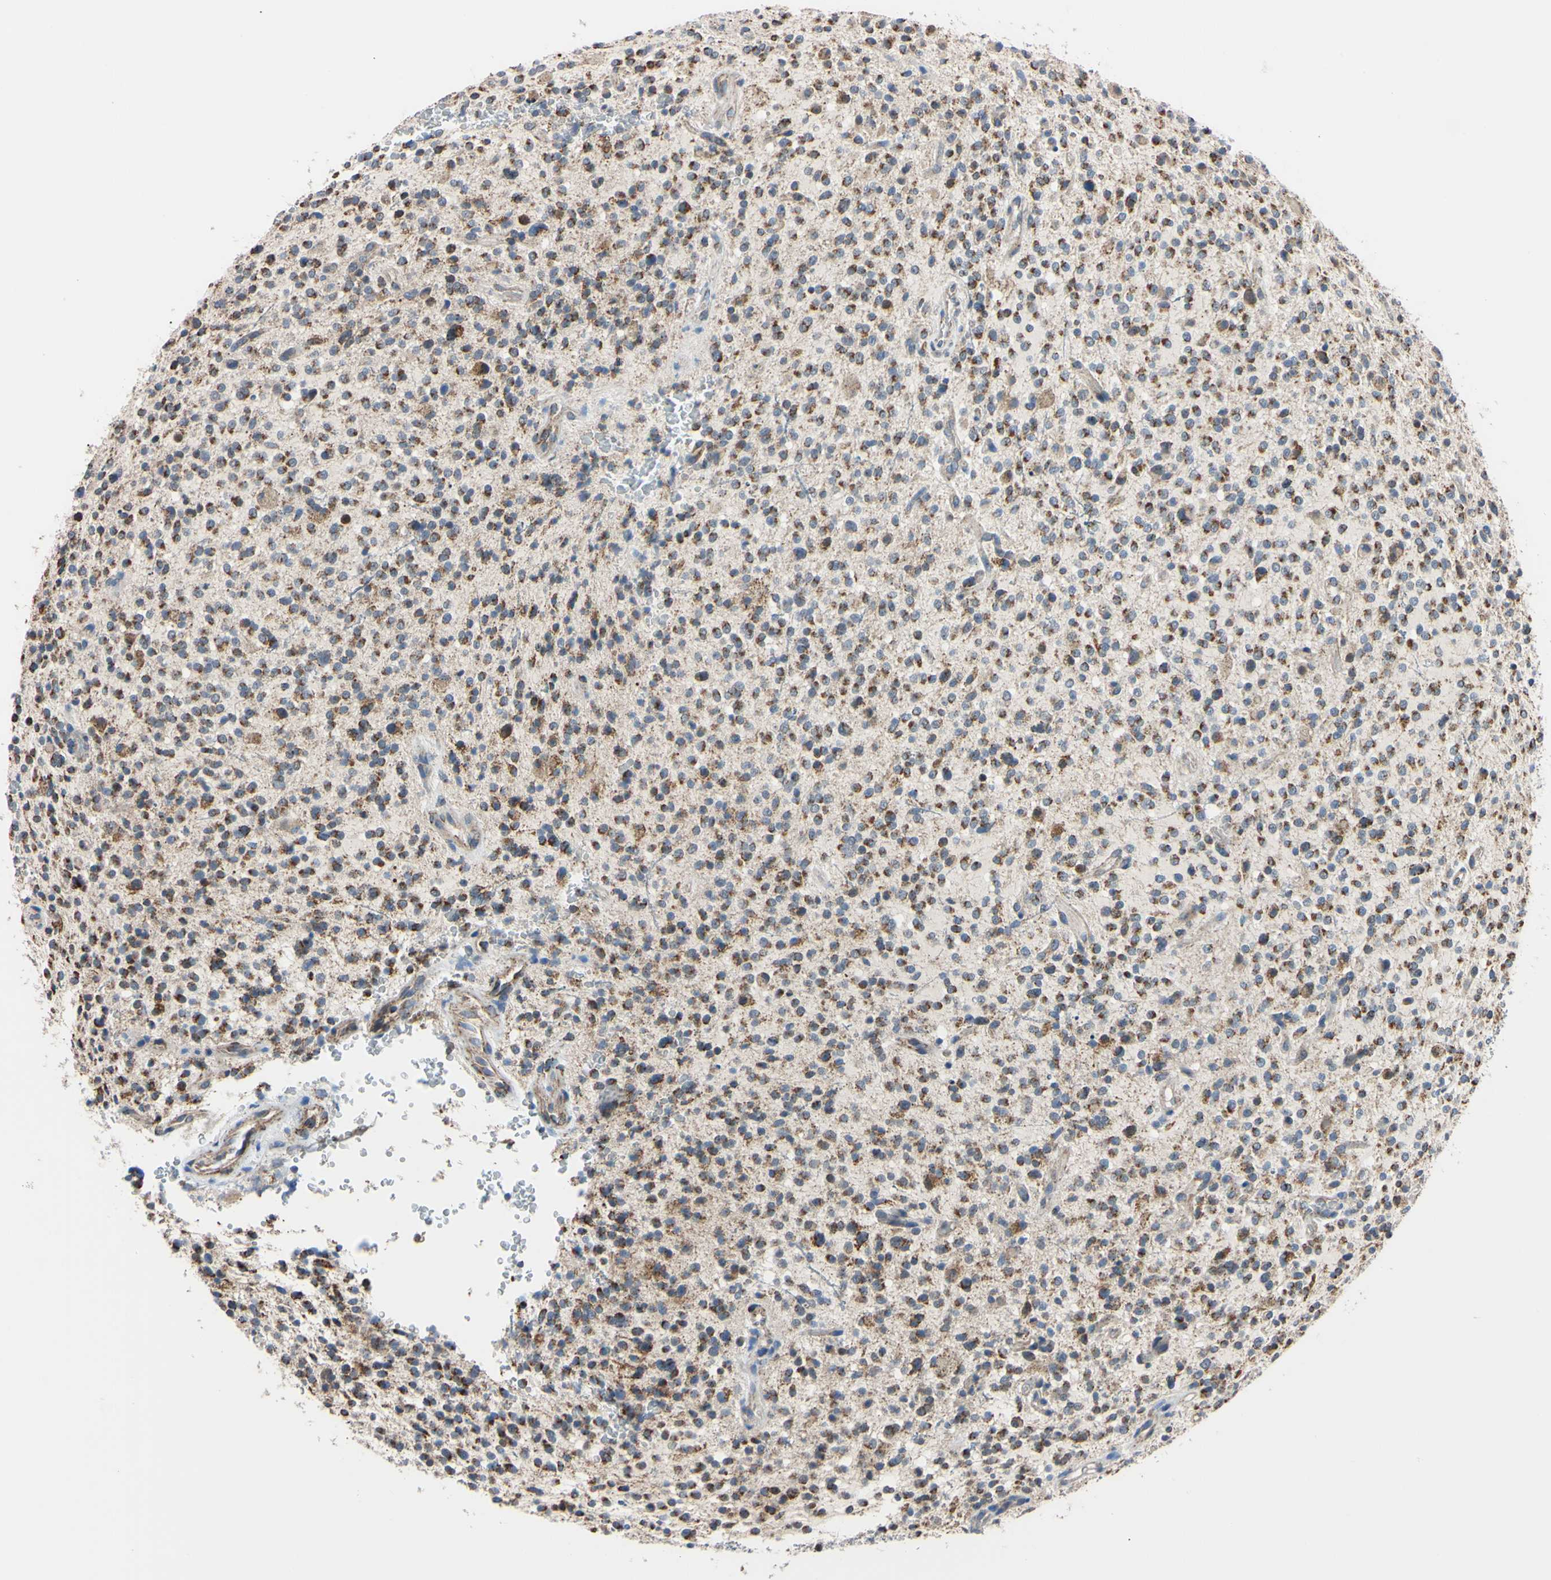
{"staining": {"intensity": "strong", "quantity": "25%-75%", "location": "cytoplasmic/membranous"}, "tissue": "glioma", "cell_type": "Tumor cells", "image_type": "cancer", "snomed": [{"axis": "morphology", "description": "Glioma, malignant, High grade"}, {"axis": "topography", "description": "Brain"}], "caption": "High-grade glioma (malignant) stained with a protein marker displays strong staining in tumor cells.", "gene": "CLPP", "patient": {"sex": "male", "age": 48}}